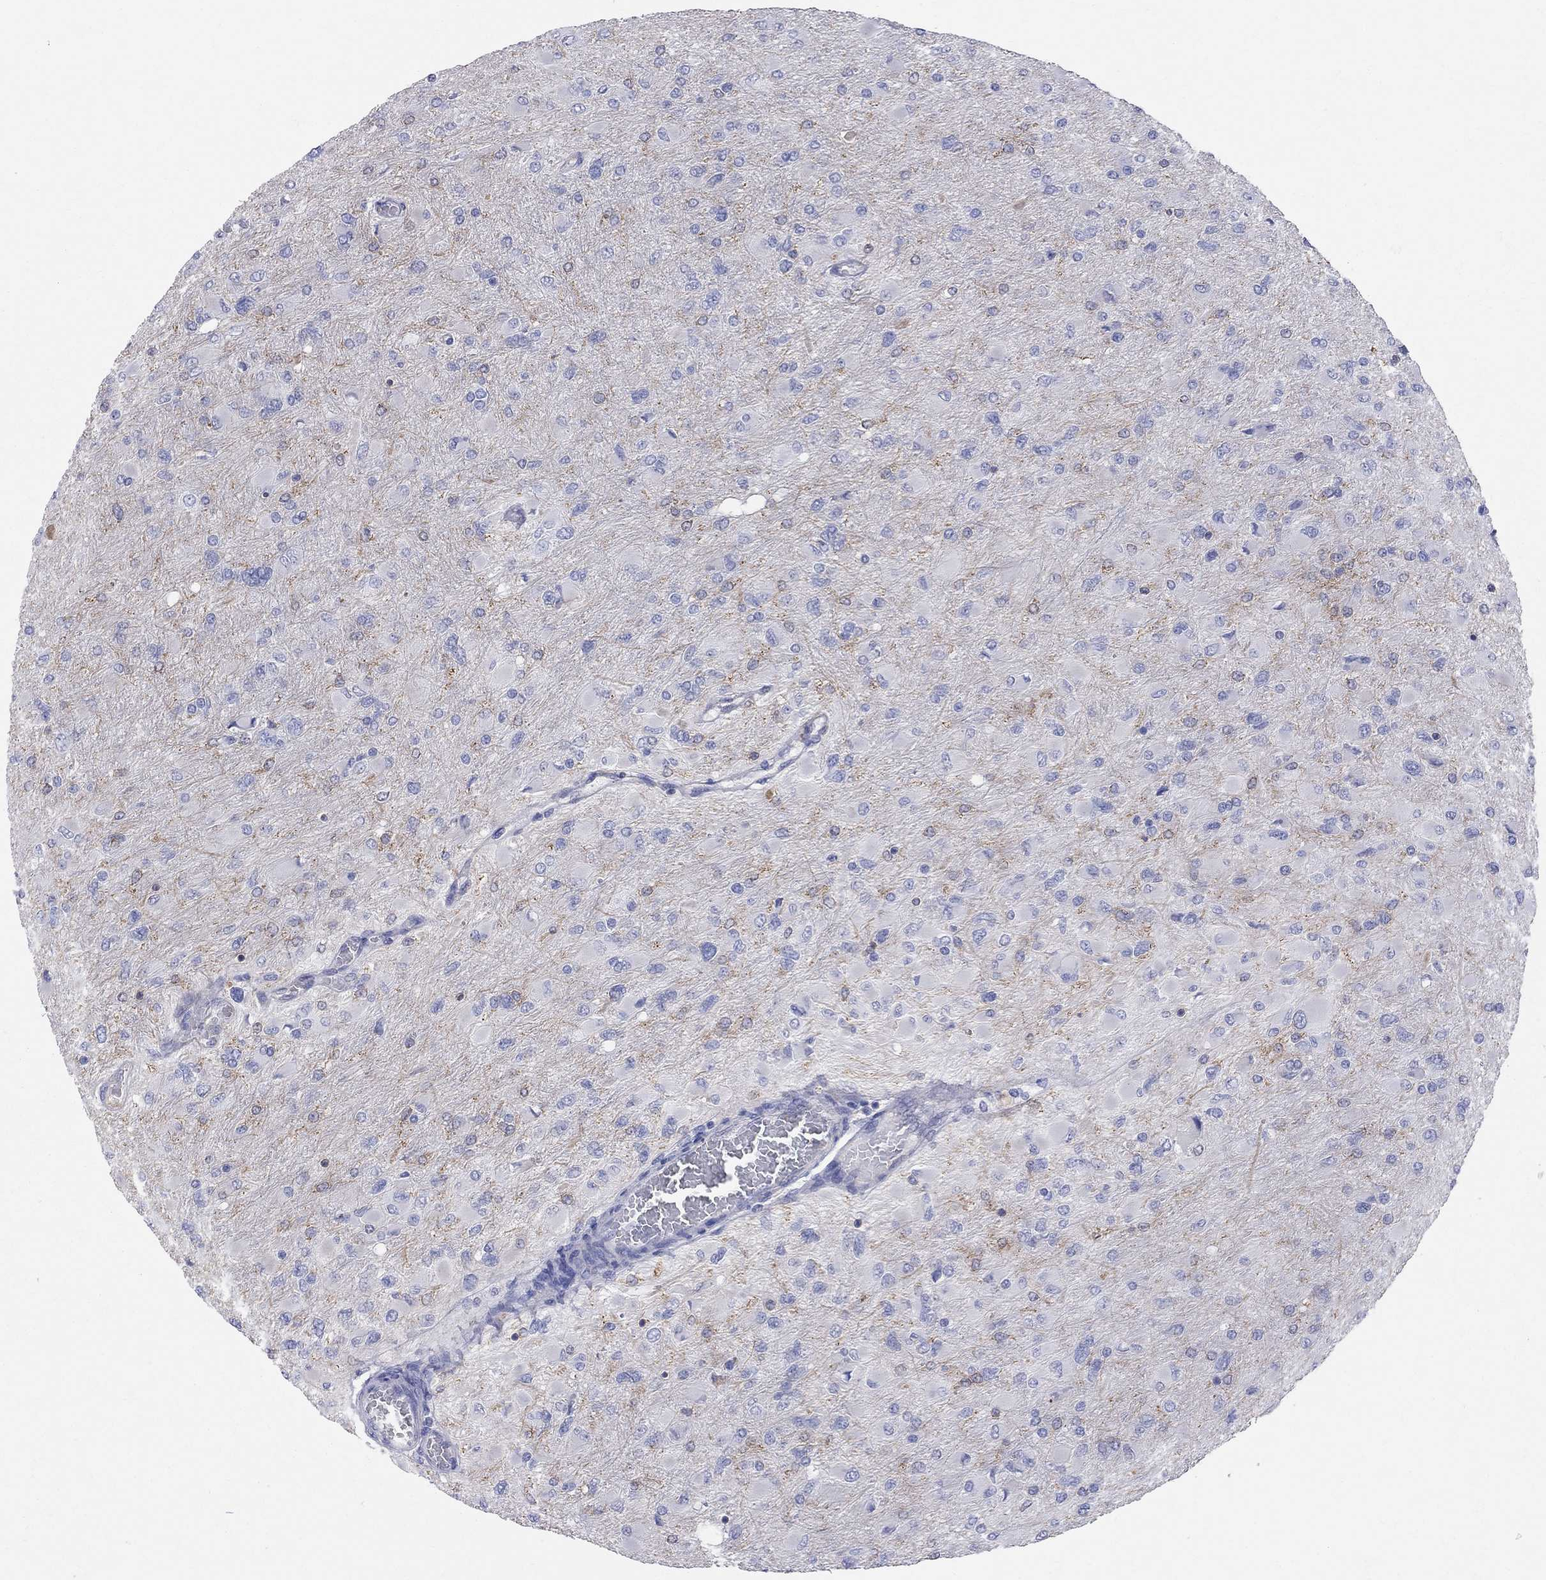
{"staining": {"intensity": "negative", "quantity": "none", "location": "none"}, "tissue": "glioma", "cell_type": "Tumor cells", "image_type": "cancer", "snomed": [{"axis": "morphology", "description": "Glioma, malignant, High grade"}, {"axis": "topography", "description": "Cerebral cortex"}], "caption": "Malignant glioma (high-grade) was stained to show a protein in brown. There is no significant positivity in tumor cells. The staining is performed using DAB brown chromogen with nuclei counter-stained in using hematoxylin.", "gene": "ABI3", "patient": {"sex": "female", "age": 36}}